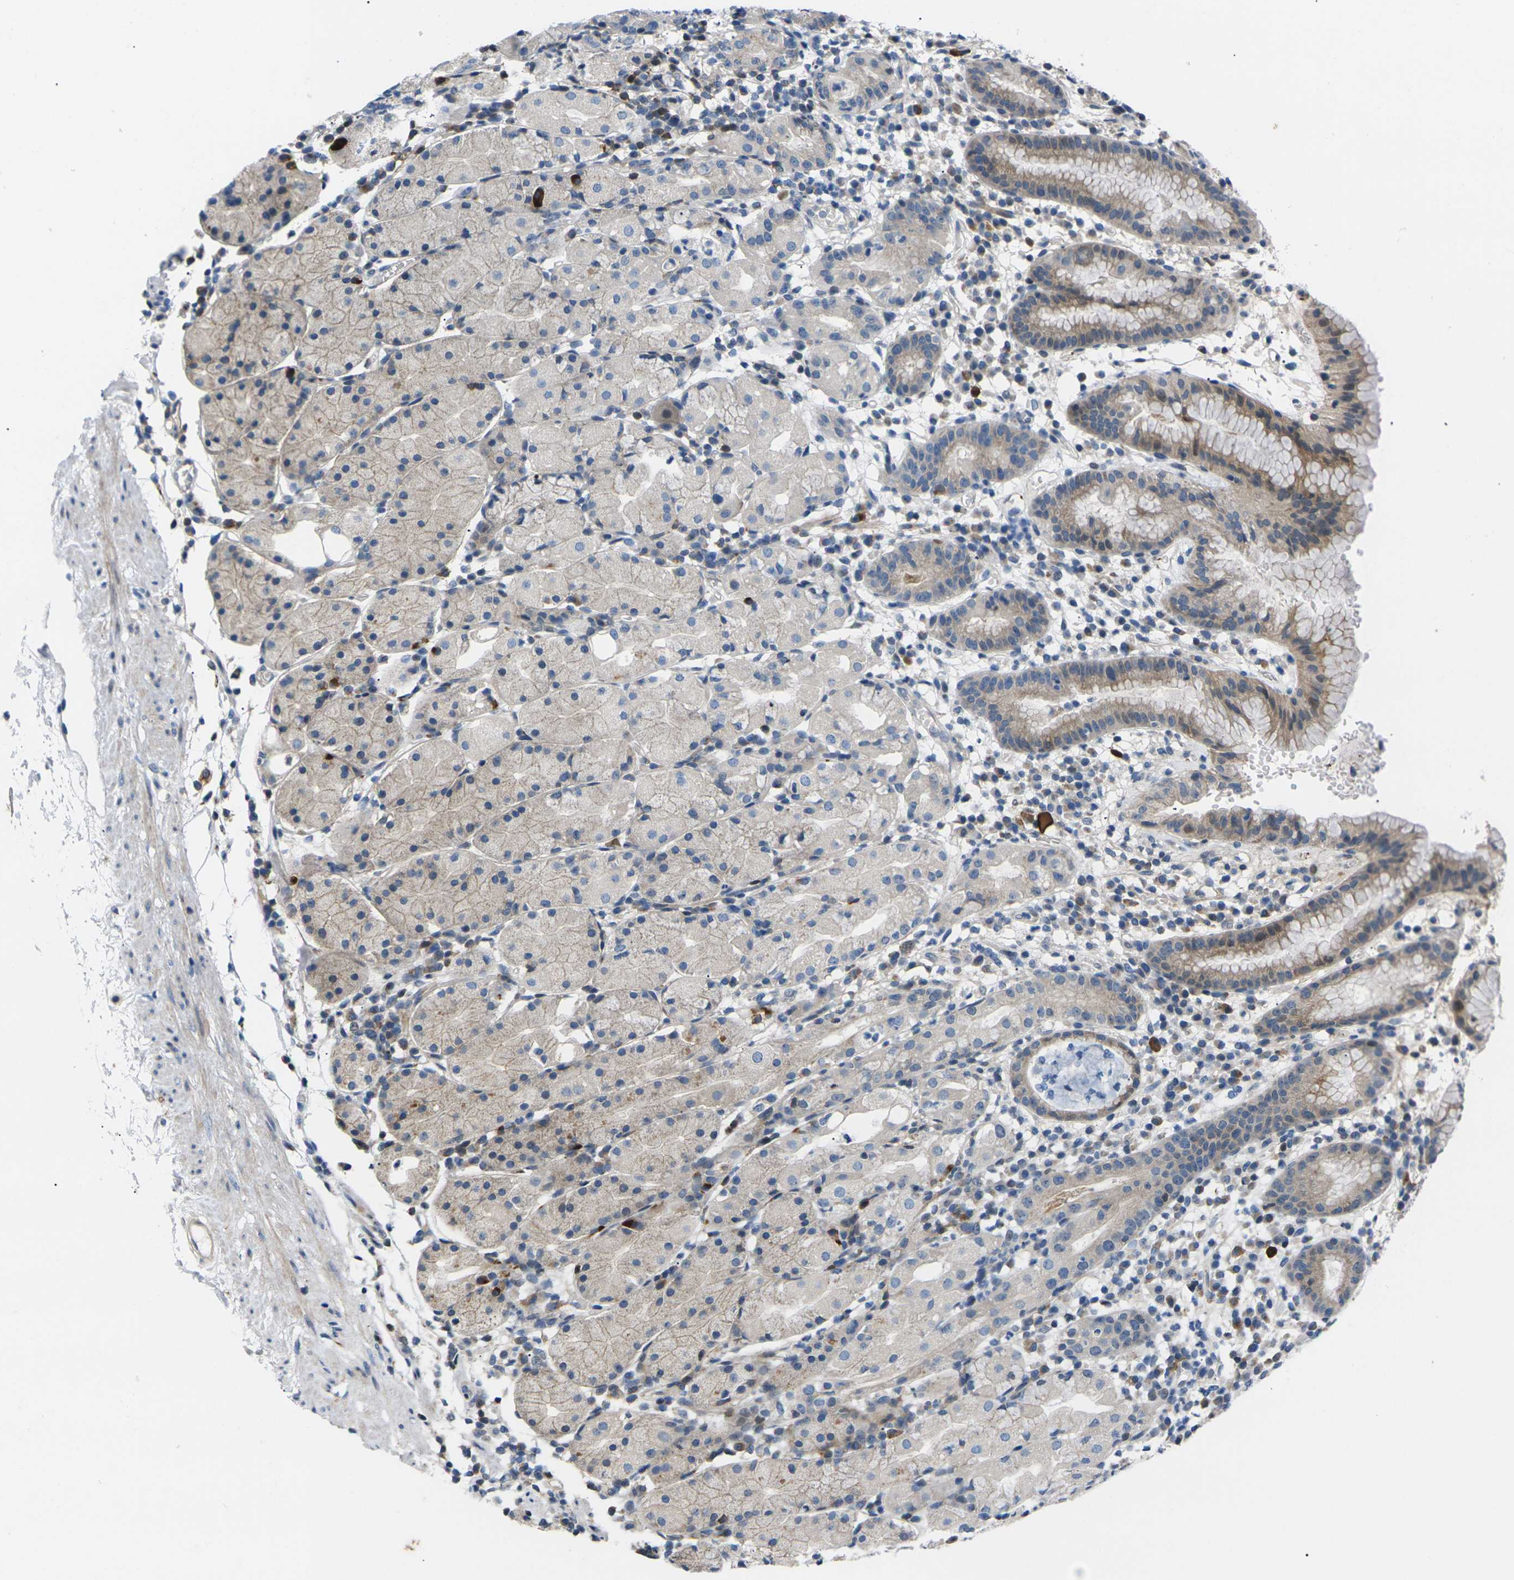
{"staining": {"intensity": "moderate", "quantity": "<25%", "location": "cytoplasmic/membranous"}, "tissue": "stomach", "cell_type": "Glandular cells", "image_type": "normal", "snomed": [{"axis": "morphology", "description": "Normal tissue, NOS"}, {"axis": "topography", "description": "Stomach"}, {"axis": "topography", "description": "Stomach, lower"}], "caption": "A photomicrograph showing moderate cytoplasmic/membranous expression in approximately <25% of glandular cells in normal stomach, as visualized by brown immunohistochemical staining.", "gene": "RPS6KA3", "patient": {"sex": "female", "age": 75}}